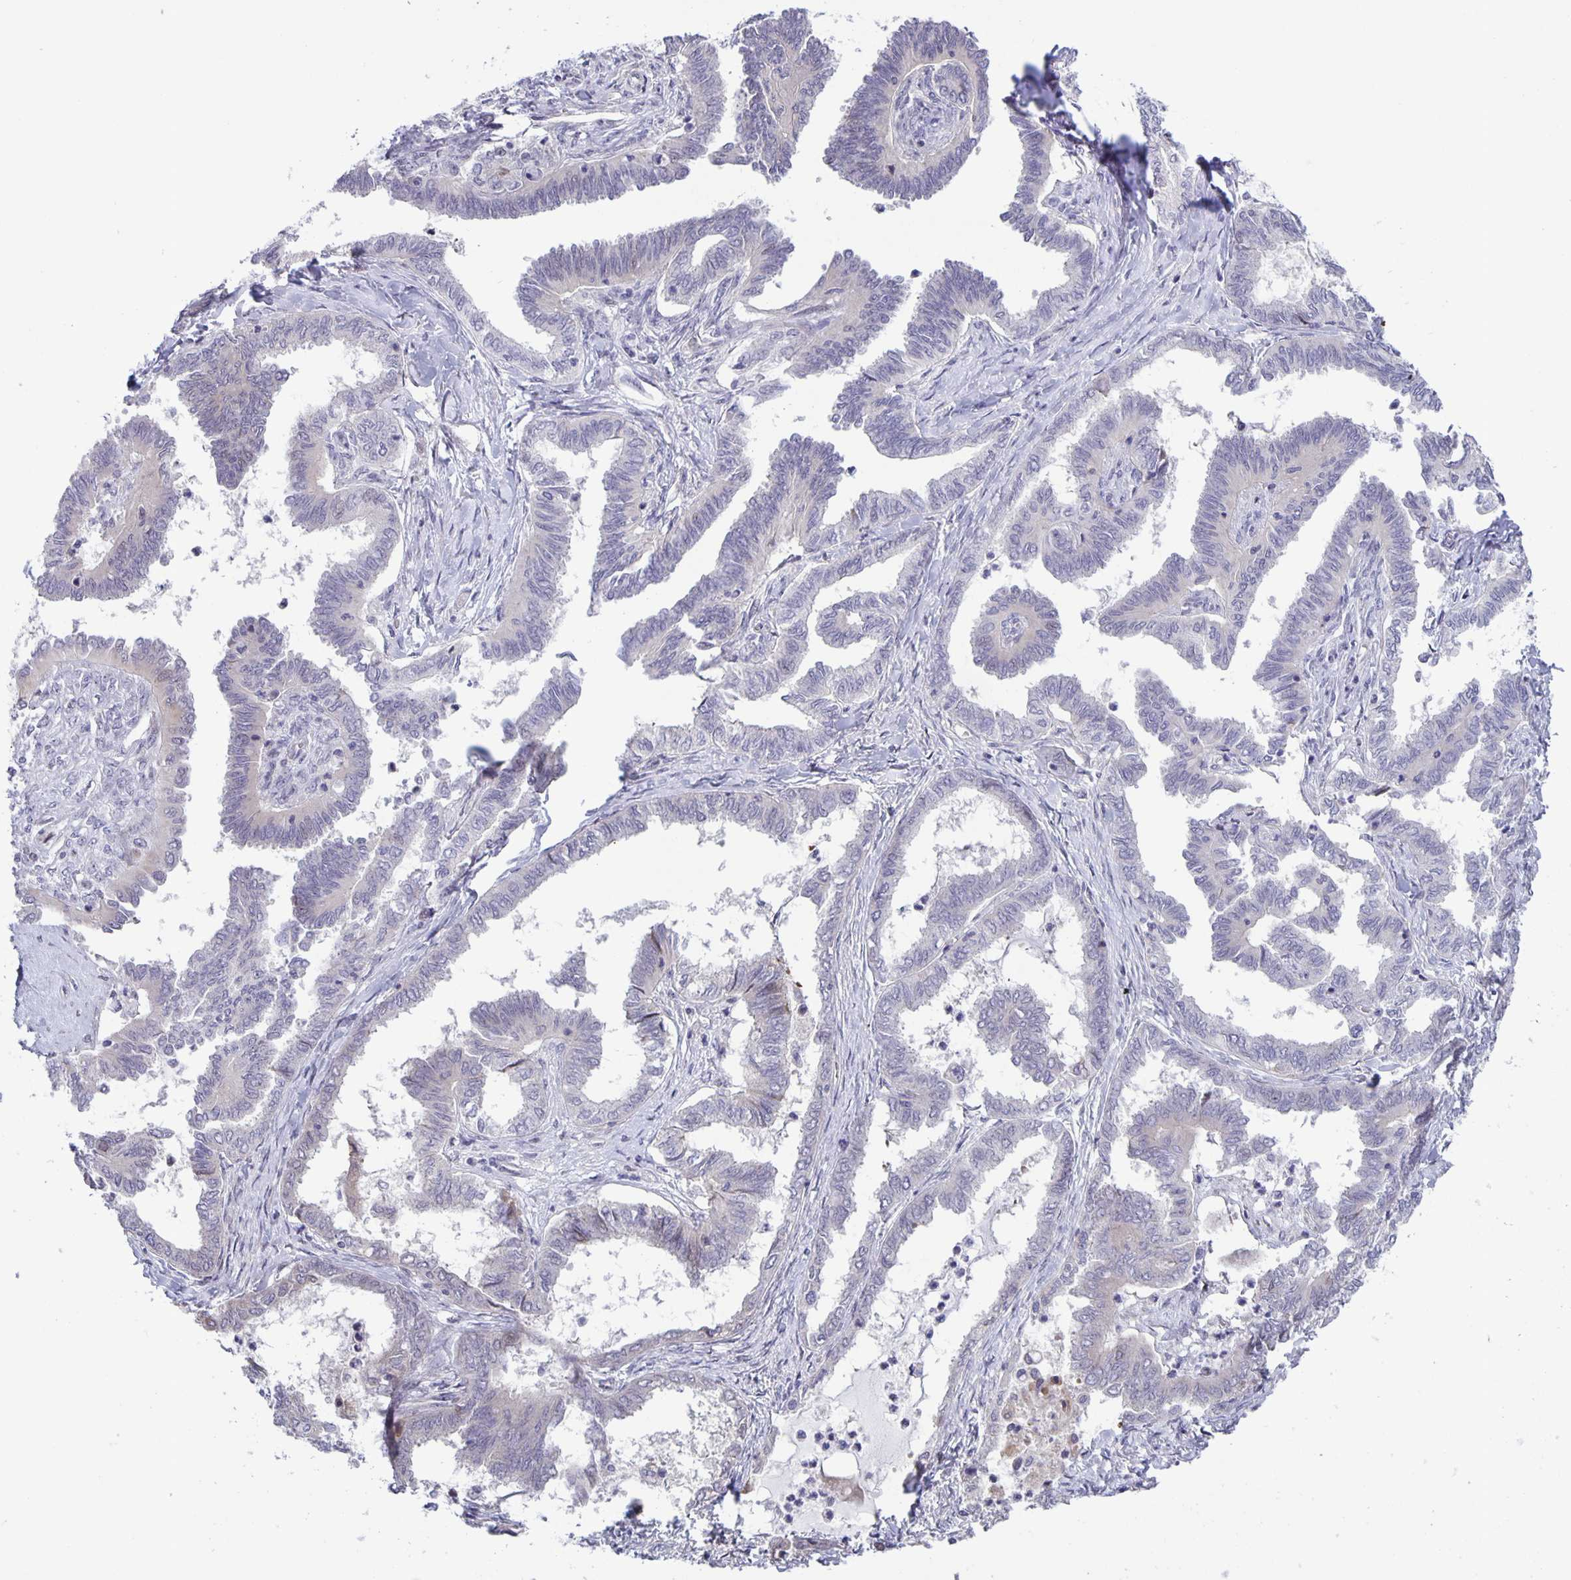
{"staining": {"intensity": "negative", "quantity": "none", "location": "none"}, "tissue": "ovarian cancer", "cell_type": "Tumor cells", "image_type": "cancer", "snomed": [{"axis": "morphology", "description": "Carcinoma, endometroid"}, {"axis": "topography", "description": "Ovary"}], "caption": "A high-resolution photomicrograph shows immunohistochemistry staining of ovarian endometroid carcinoma, which displays no significant positivity in tumor cells.", "gene": "MAPK12", "patient": {"sex": "female", "age": 70}}